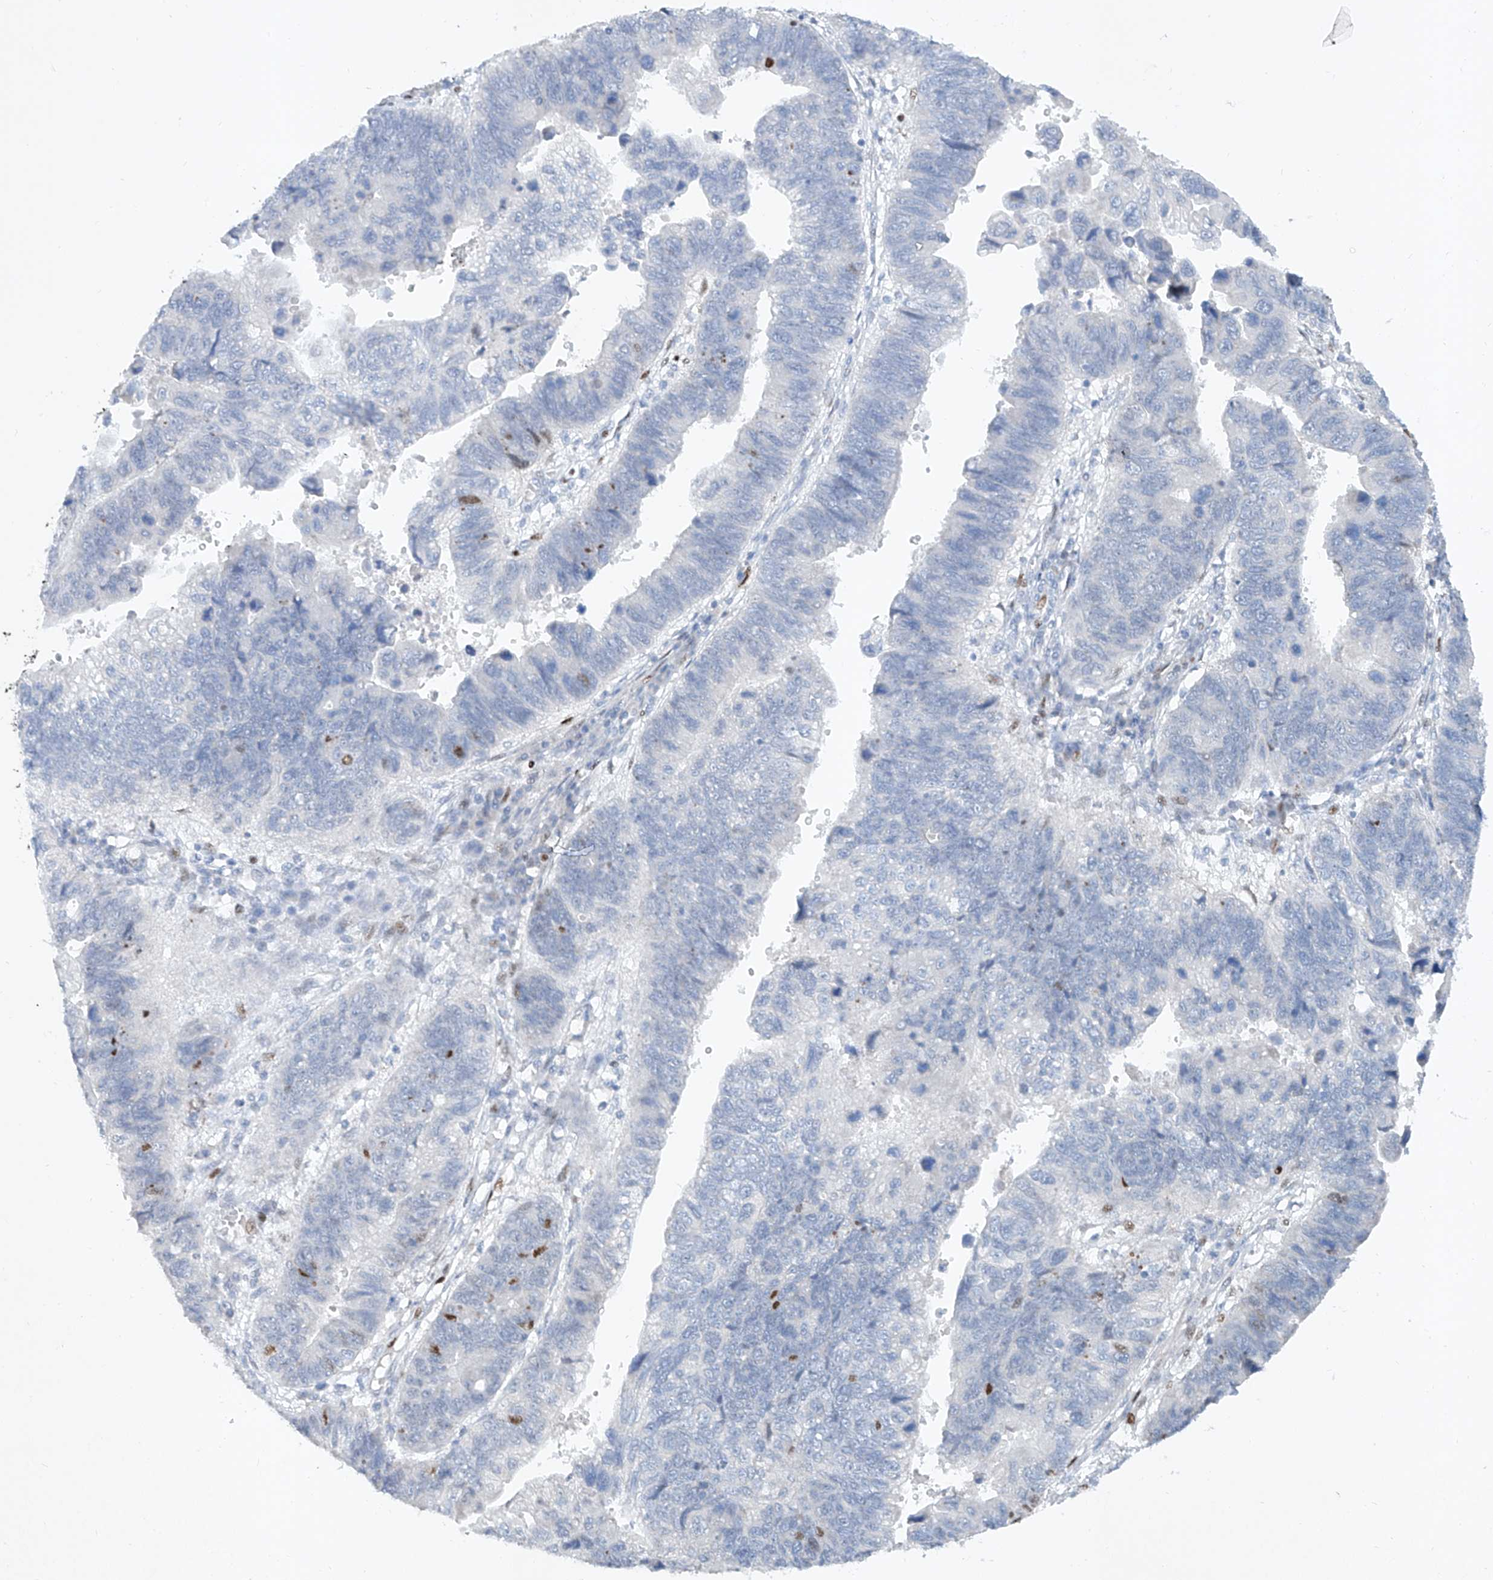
{"staining": {"intensity": "negative", "quantity": "none", "location": "none"}, "tissue": "stomach cancer", "cell_type": "Tumor cells", "image_type": "cancer", "snomed": [{"axis": "morphology", "description": "Adenocarcinoma, NOS"}, {"axis": "topography", "description": "Stomach"}], "caption": "A high-resolution photomicrograph shows immunohistochemistry (IHC) staining of stomach cancer (adenocarcinoma), which displays no significant staining in tumor cells.", "gene": "TAF4", "patient": {"sex": "male", "age": 59}}